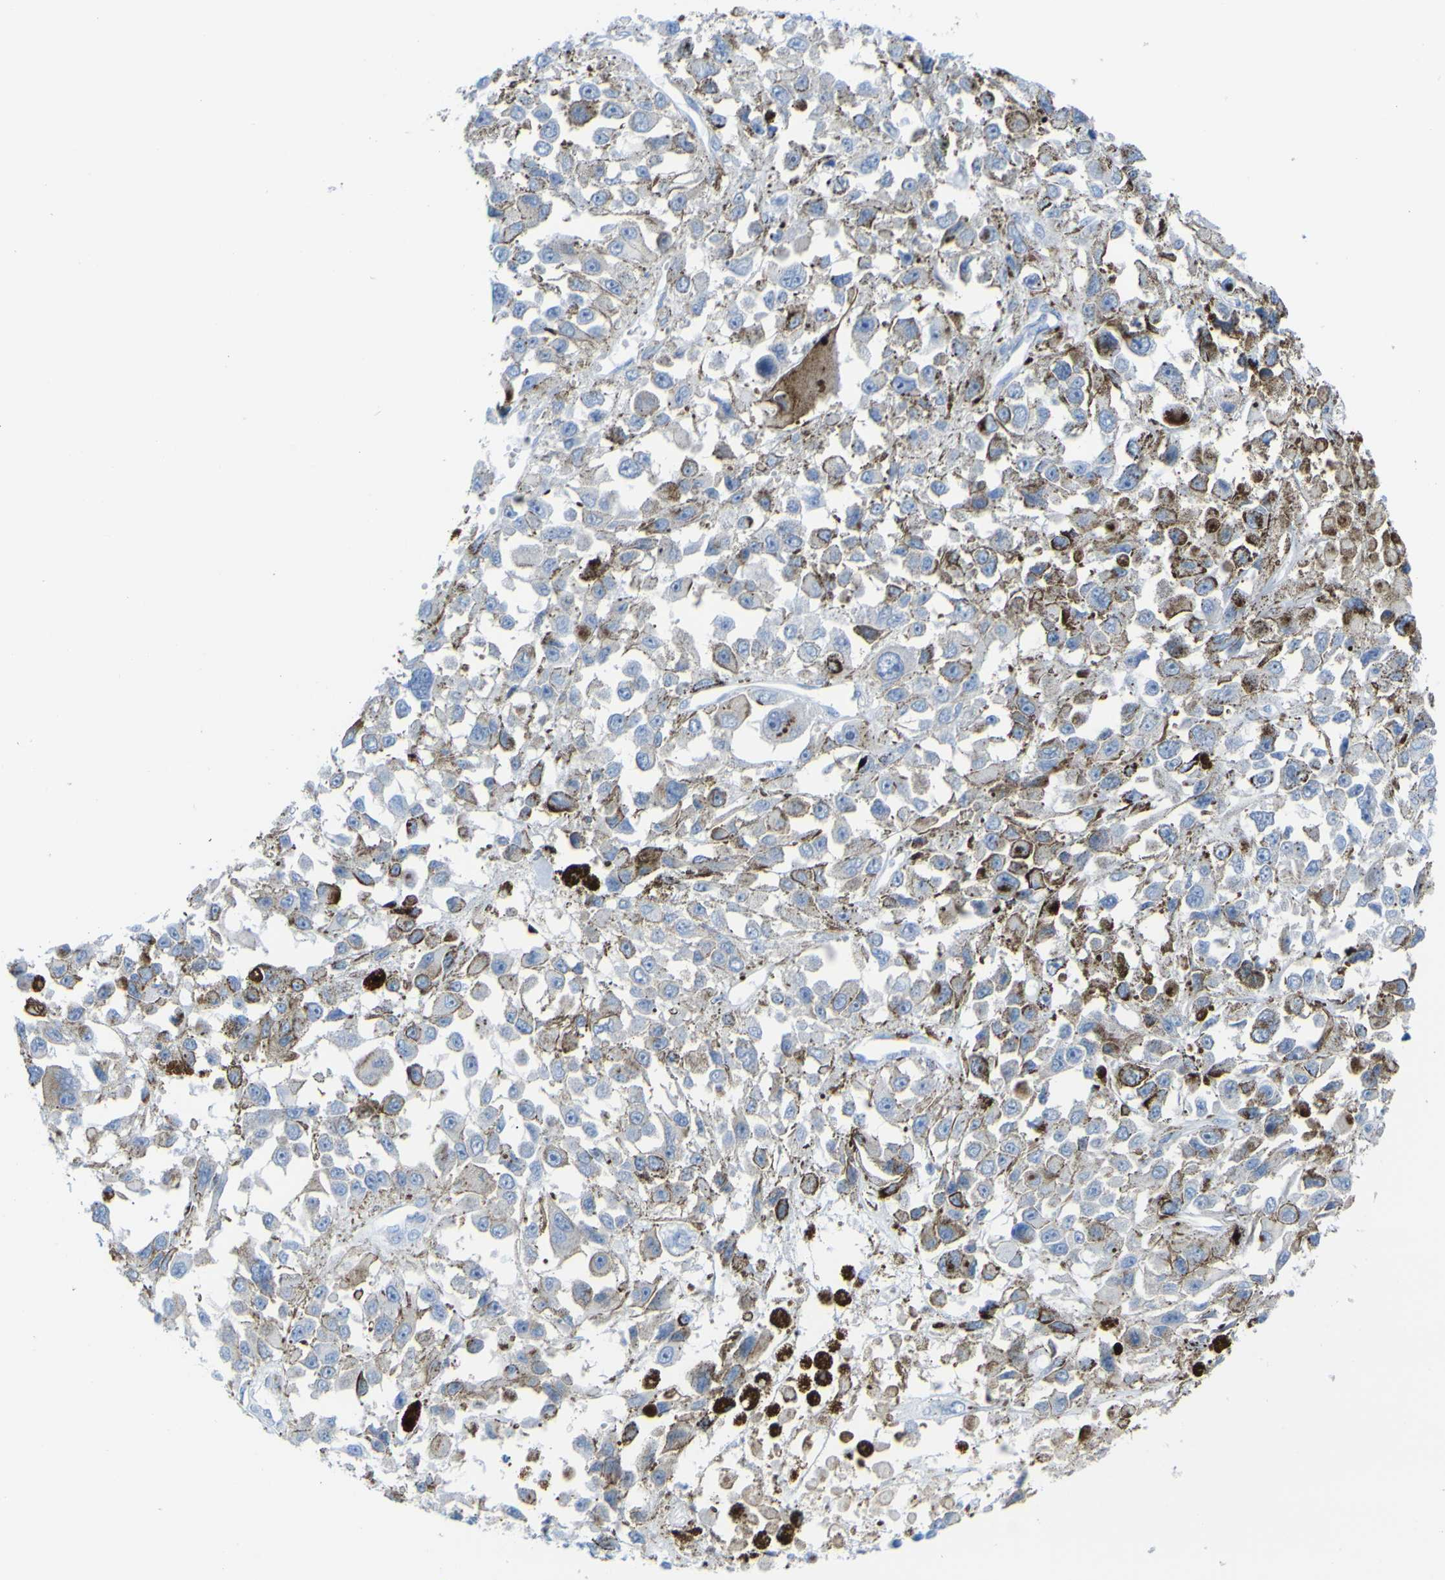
{"staining": {"intensity": "negative", "quantity": "none", "location": "none"}, "tissue": "melanoma", "cell_type": "Tumor cells", "image_type": "cancer", "snomed": [{"axis": "morphology", "description": "Malignant melanoma, Metastatic site"}, {"axis": "topography", "description": "Lymph node"}], "caption": "This image is of malignant melanoma (metastatic site) stained with immunohistochemistry (IHC) to label a protein in brown with the nuclei are counter-stained blue. There is no positivity in tumor cells. (DAB (3,3'-diaminobenzidine) IHC, high magnification).", "gene": "PLD3", "patient": {"sex": "male", "age": 59}}